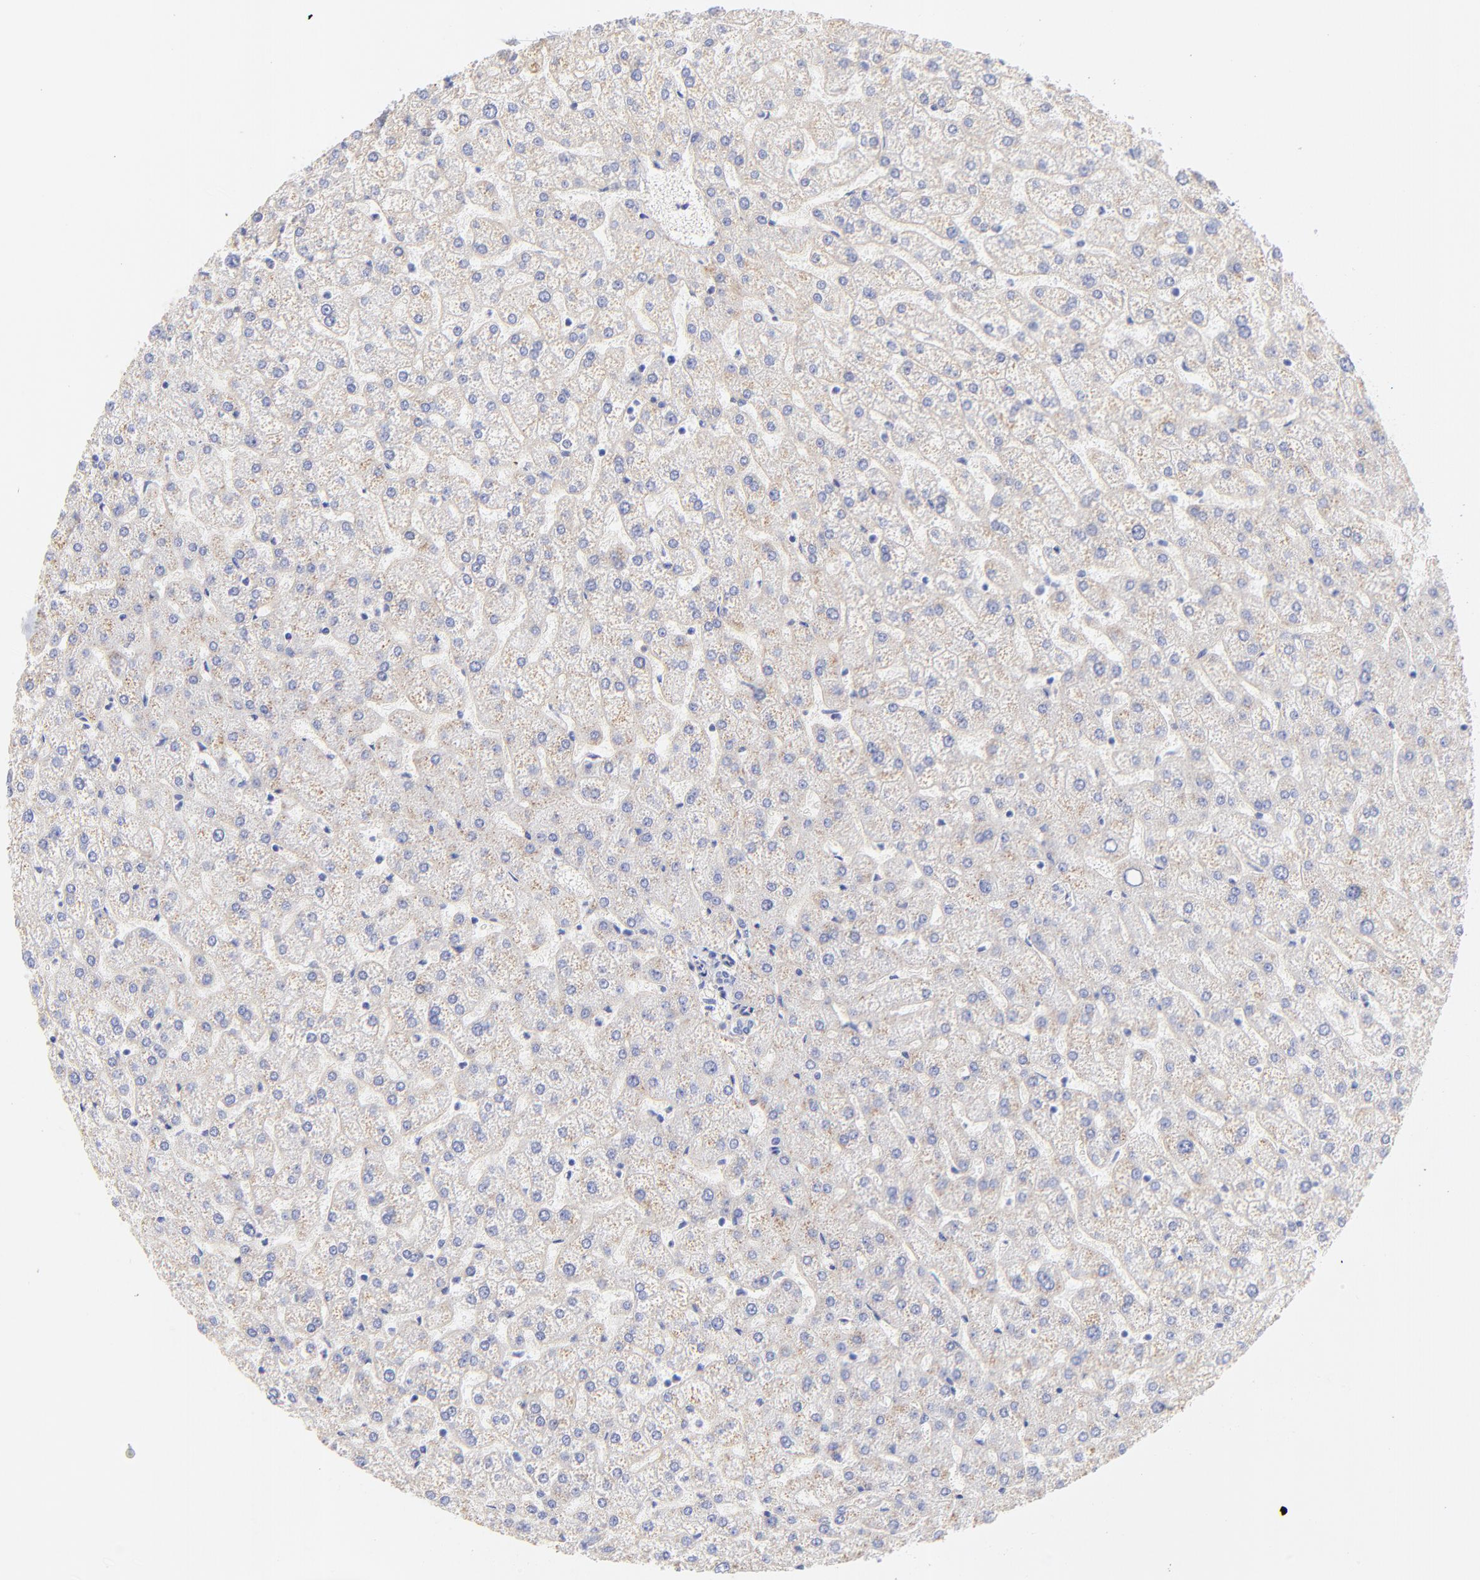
{"staining": {"intensity": "negative", "quantity": "none", "location": "none"}, "tissue": "liver", "cell_type": "Cholangiocytes", "image_type": "normal", "snomed": [{"axis": "morphology", "description": "Normal tissue, NOS"}, {"axis": "topography", "description": "Liver"}], "caption": "The image shows no staining of cholangiocytes in benign liver.", "gene": "C1QTNF6", "patient": {"sex": "female", "age": 32}}